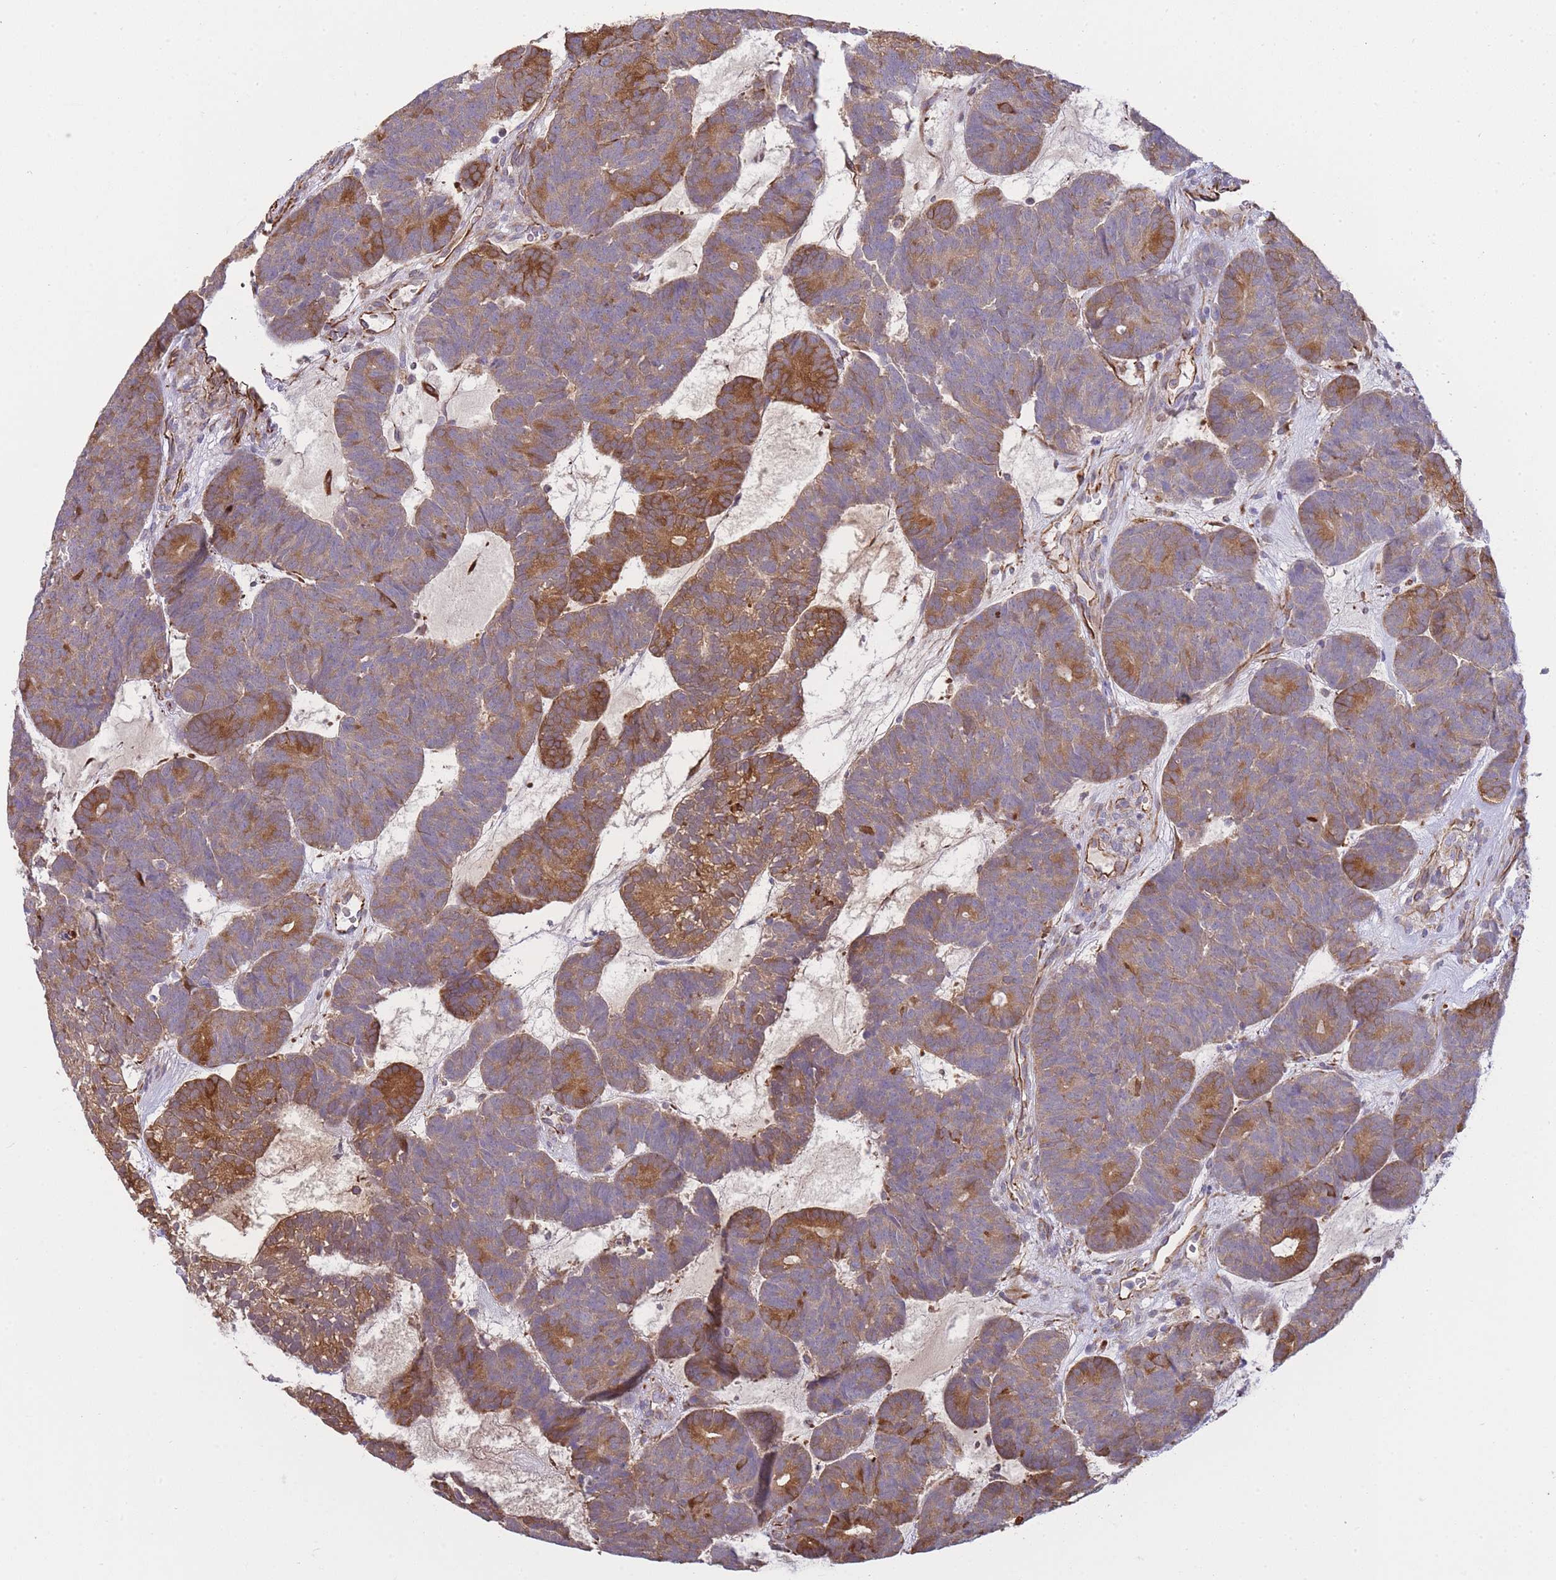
{"staining": {"intensity": "moderate", "quantity": "25%-75%", "location": "cytoplasmic/membranous"}, "tissue": "head and neck cancer", "cell_type": "Tumor cells", "image_type": "cancer", "snomed": [{"axis": "morphology", "description": "Adenocarcinoma, NOS"}, {"axis": "topography", "description": "Head-Neck"}], "caption": "Head and neck cancer (adenocarcinoma) was stained to show a protein in brown. There is medium levels of moderate cytoplasmic/membranous positivity in about 25%-75% of tumor cells.", "gene": "ECPAS", "patient": {"sex": "female", "age": 81}}